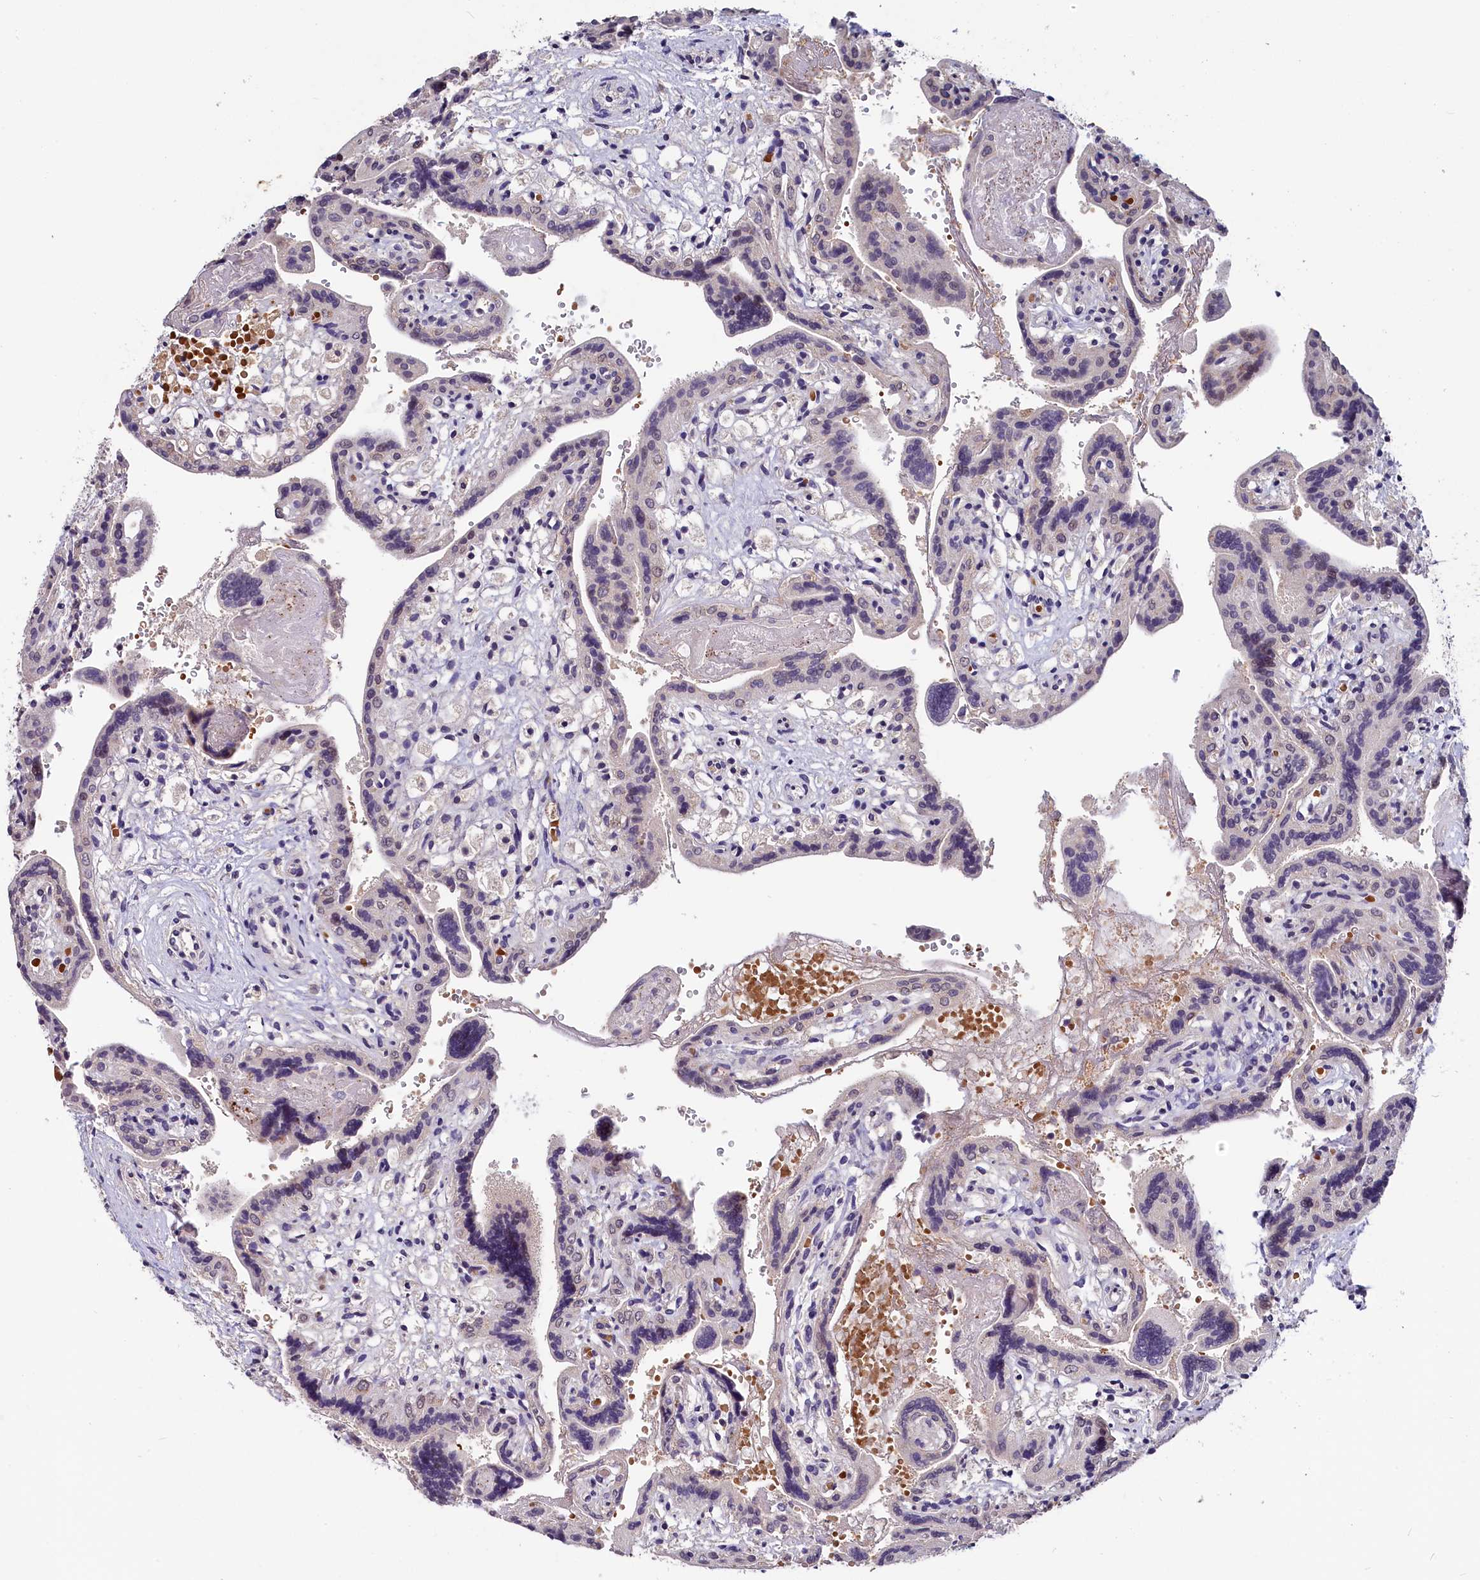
{"staining": {"intensity": "weak", "quantity": "<25%", "location": "cytoplasmic/membranous"}, "tissue": "placenta", "cell_type": "Trophoblastic cells", "image_type": "normal", "snomed": [{"axis": "morphology", "description": "Normal tissue, NOS"}, {"axis": "topography", "description": "Placenta"}], "caption": "This is an IHC micrograph of normal placenta. There is no expression in trophoblastic cells.", "gene": "SLC39A6", "patient": {"sex": "female", "age": 37}}